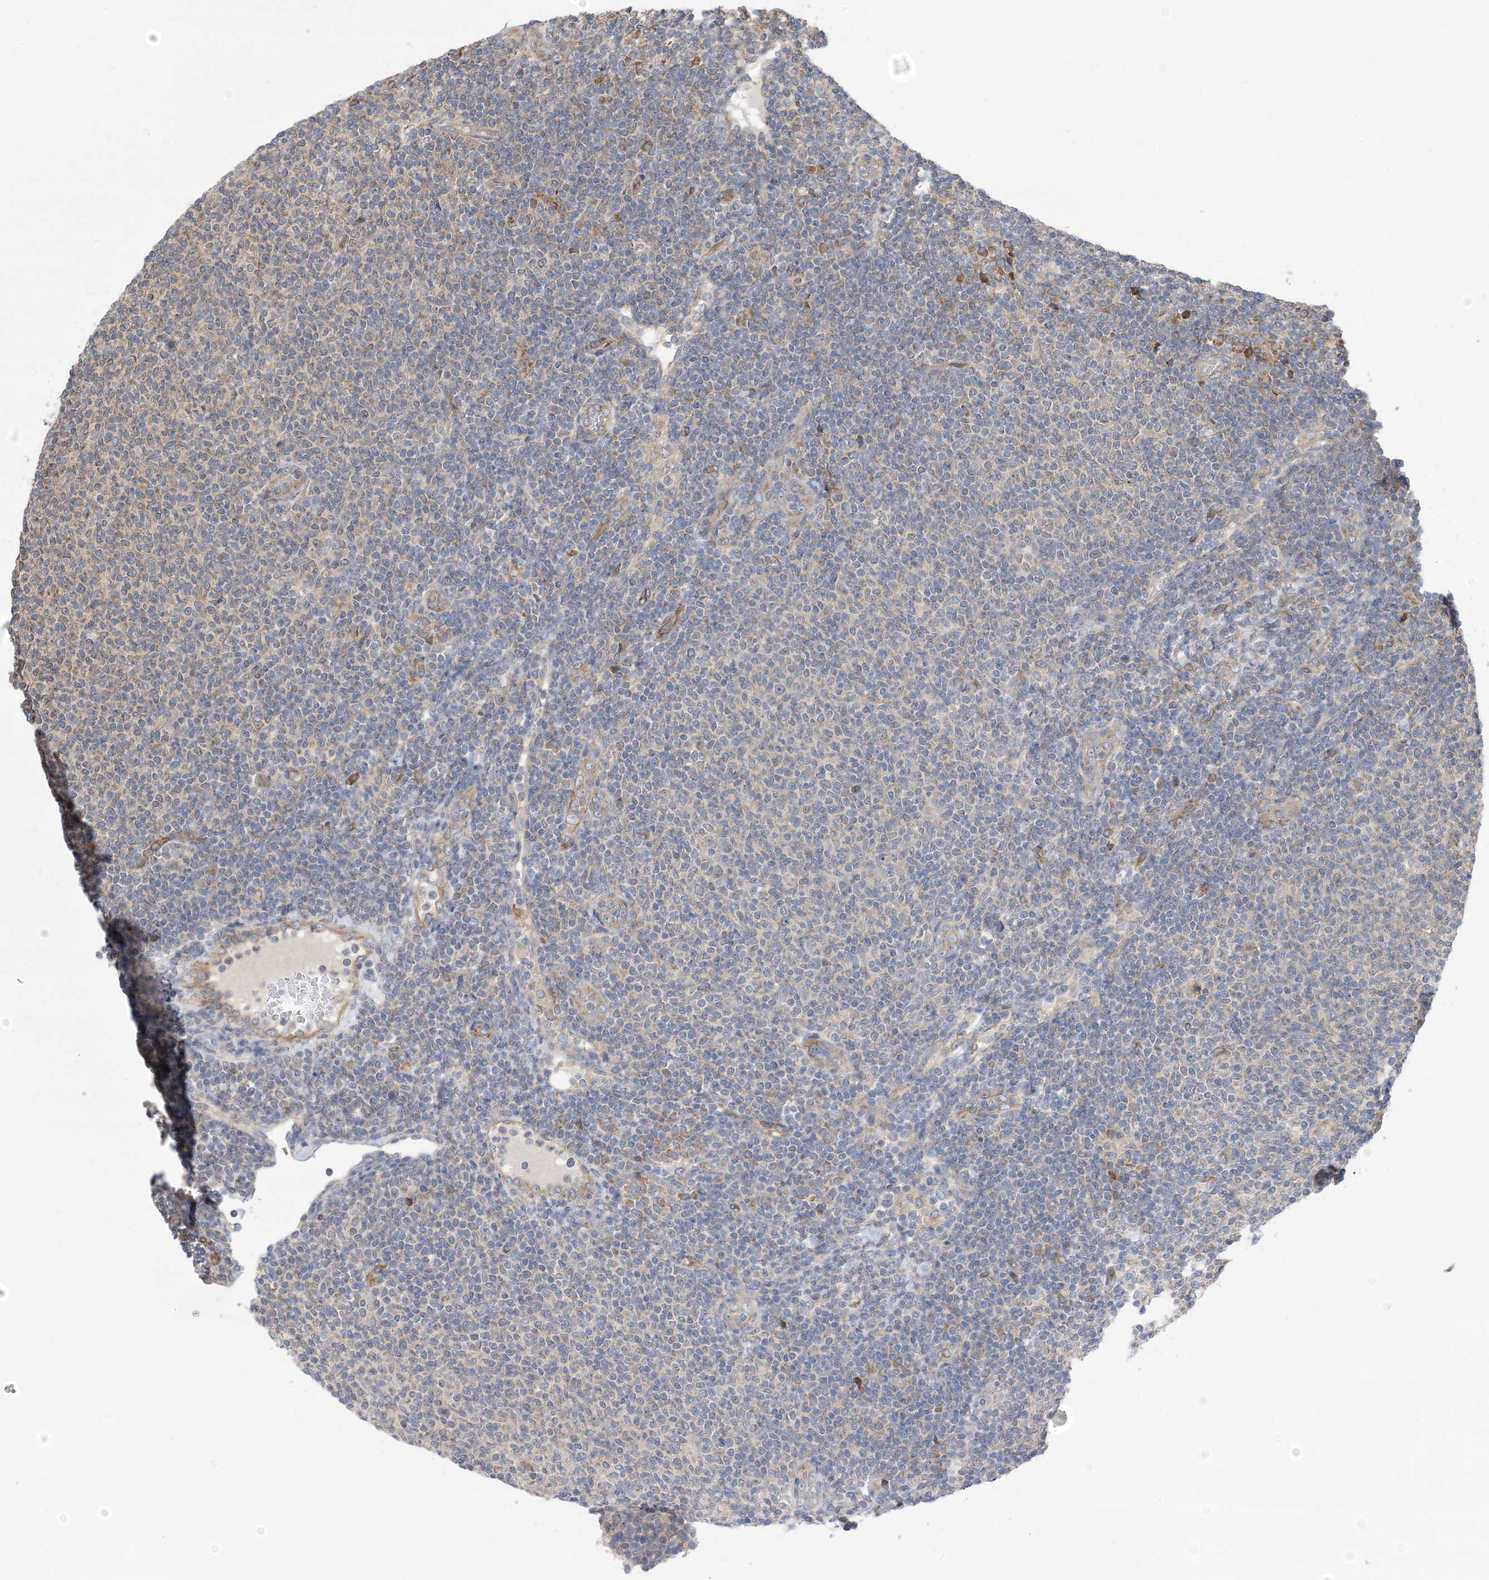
{"staining": {"intensity": "weak", "quantity": "<25%", "location": "cytoplasmic/membranous"}, "tissue": "lymphoma", "cell_type": "Tumor cells", "image_type": "cancer", "snomed": [{"axis": "morphology", "description": "Malignant lymphoma, non-Hodgkin's type, Low grade"}, {"axis": "topography", "description": "Lymph node"}], "caption": "This is a histopathology image of immunohistochemistry (IHC) staining of malignant lymphoma, non-Hodgkin's type (low-grade), which shows no positivity in tumor cells. (Brightfield microscopy of DAB (3,3'-diaminobenzidine) immunohistochemistry (IHC) at high magnification).", "gene": "CLEC16A", "patient": {"sex": "male", "age": 66}}